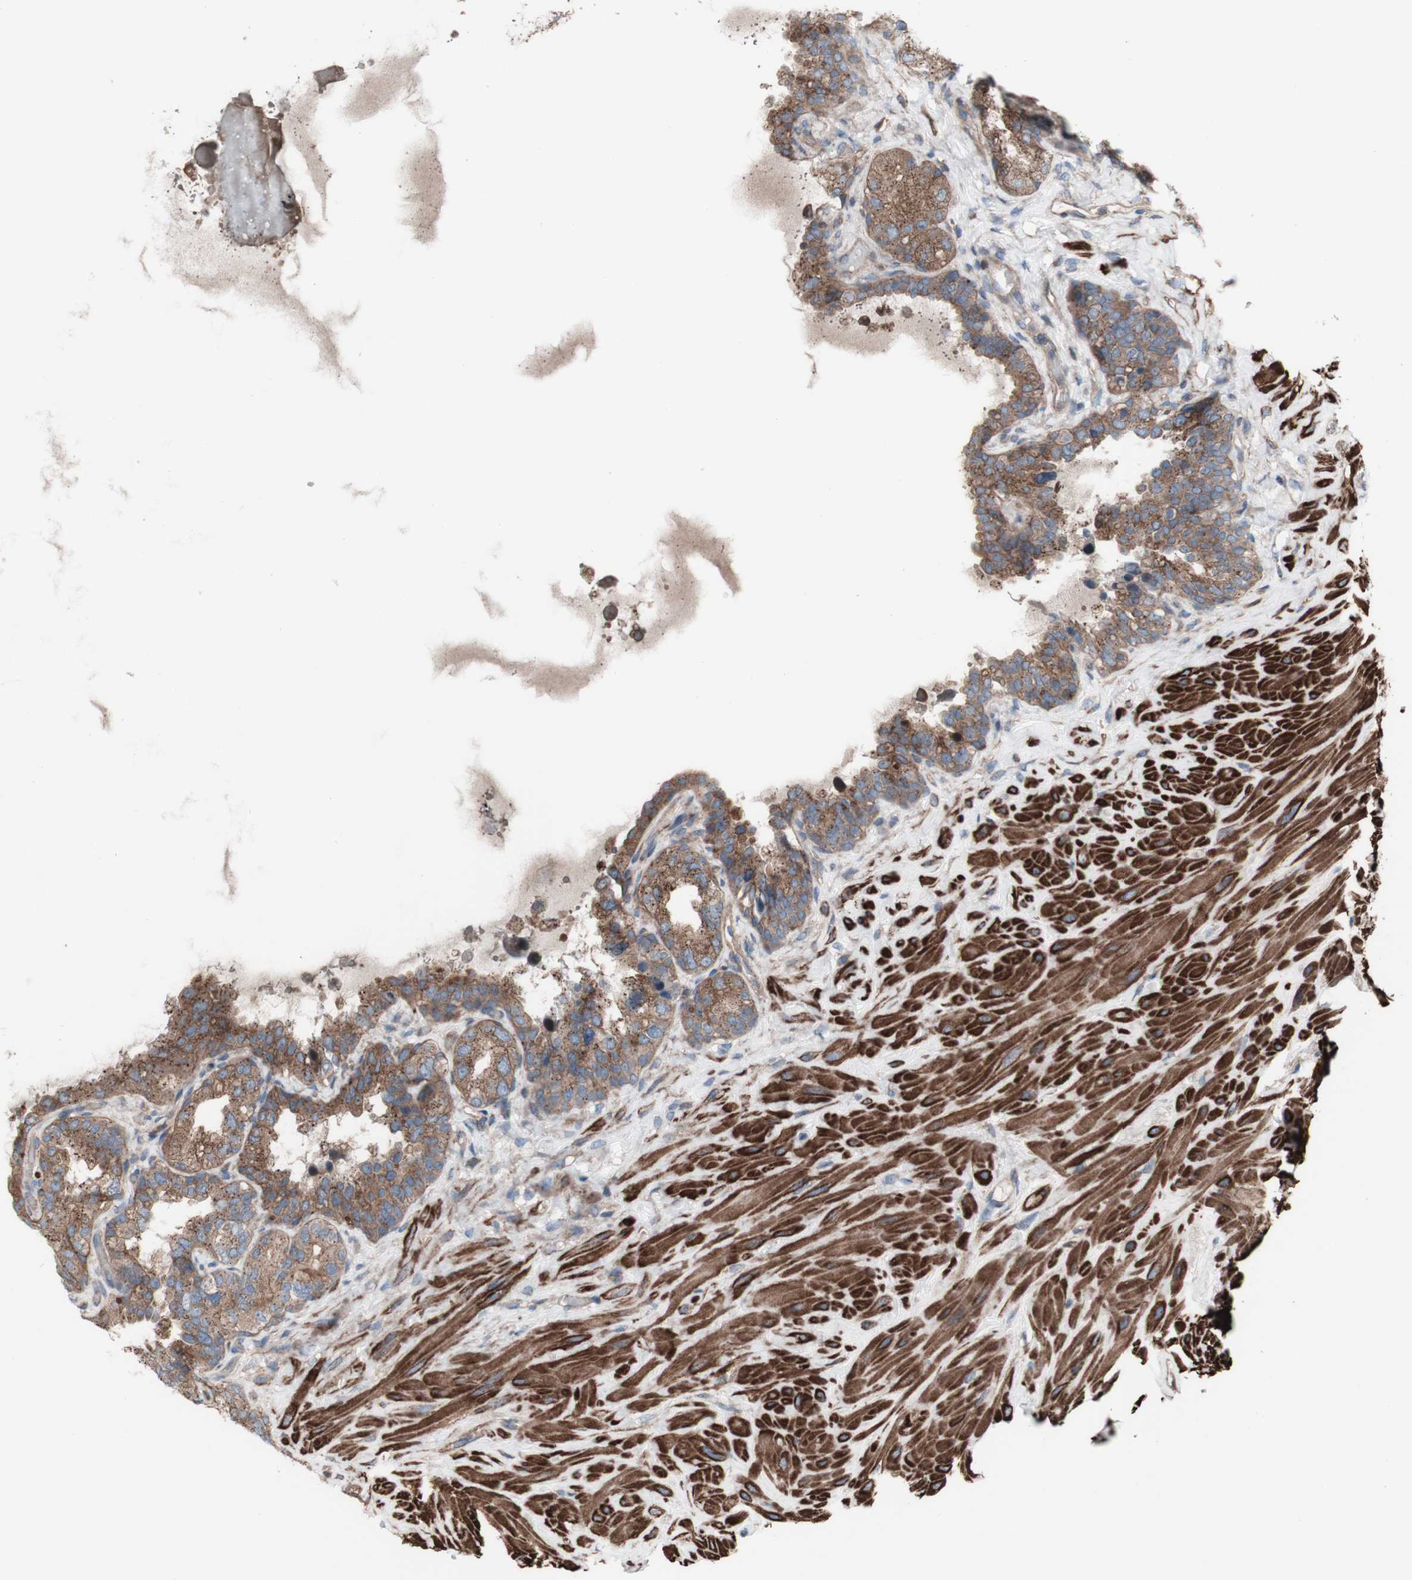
{"staining": {"intensity": "moderate", "quantity": ">75%", "location": "cytoplasmic/membranous"}, "tissue": "seminal vesicle", "cell_type": "Glandular cells", "image_type": "normal", "snomed": [{"axis": "morphology", "description": "Normal tissue, NOS"}, {"axis": "topography", "description": "Seminal veicle"}], "caption": "Brown immunohistochemical staining in normal human seminal vesicle displays moderate cytoplasmic/membranous expression in approximately >75% of glandular cells.", "gene": "COPB1", "patient": {"sex": "male", "age": 68}}